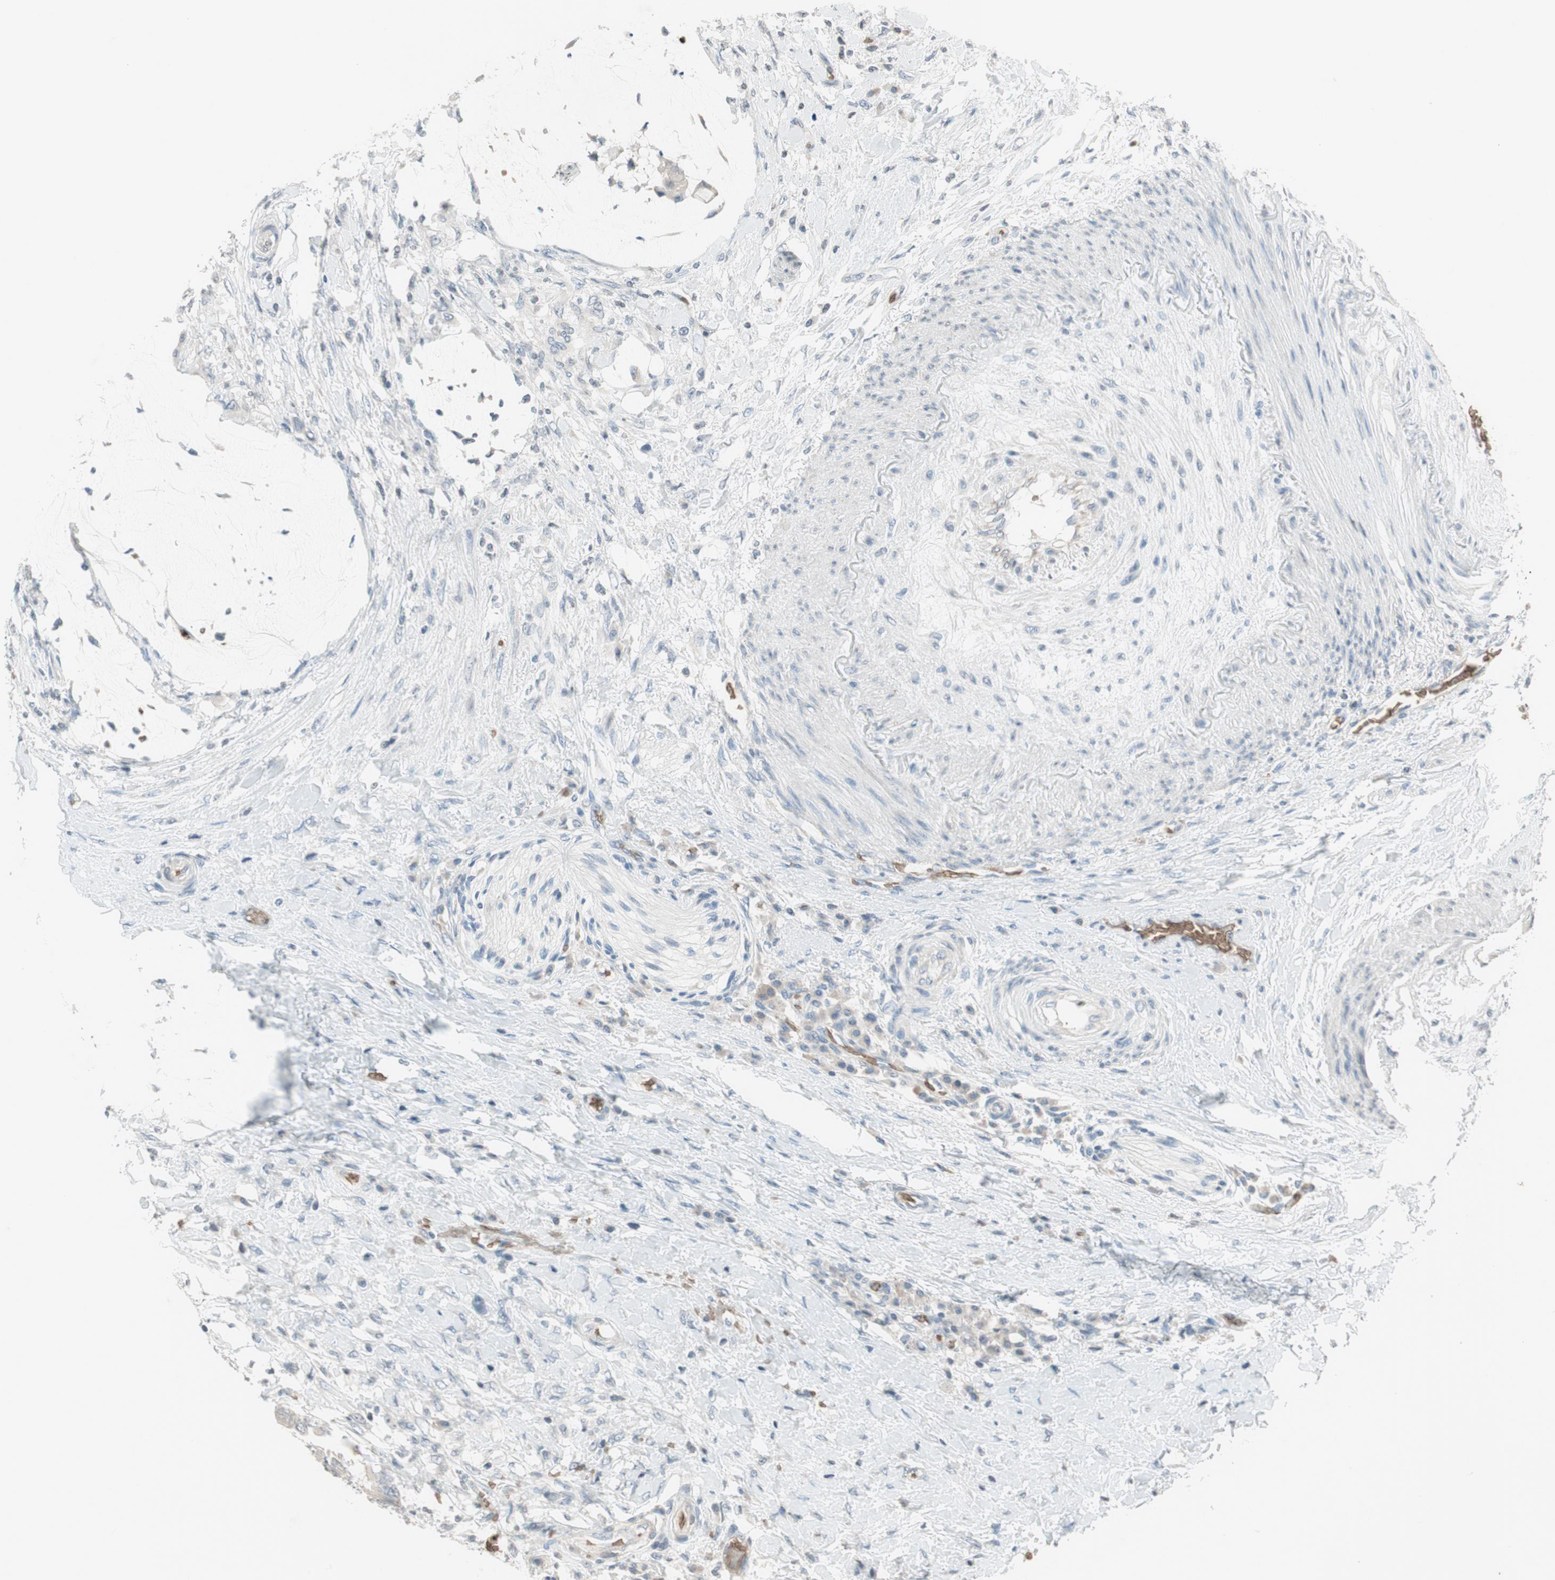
{"staining": {"intensity": "negative", "quantity": "none", "location": "none"}, "tissue": "colorectal cancer", "cell_type": "Tumor cells", "image_type": "cancer", "snomed": [{"axis": "morphology", "description": "Adenocarcinoma, NOS"}, {"axis": "topography", "description": "Rectum"}], "caption": "Adenocarcinoma (colorectal) was stained to show a protein in brown. There is no significant staining in tumor cells.", "gene": "GYPC", "patient": {"sex": "female", "age": 77}}